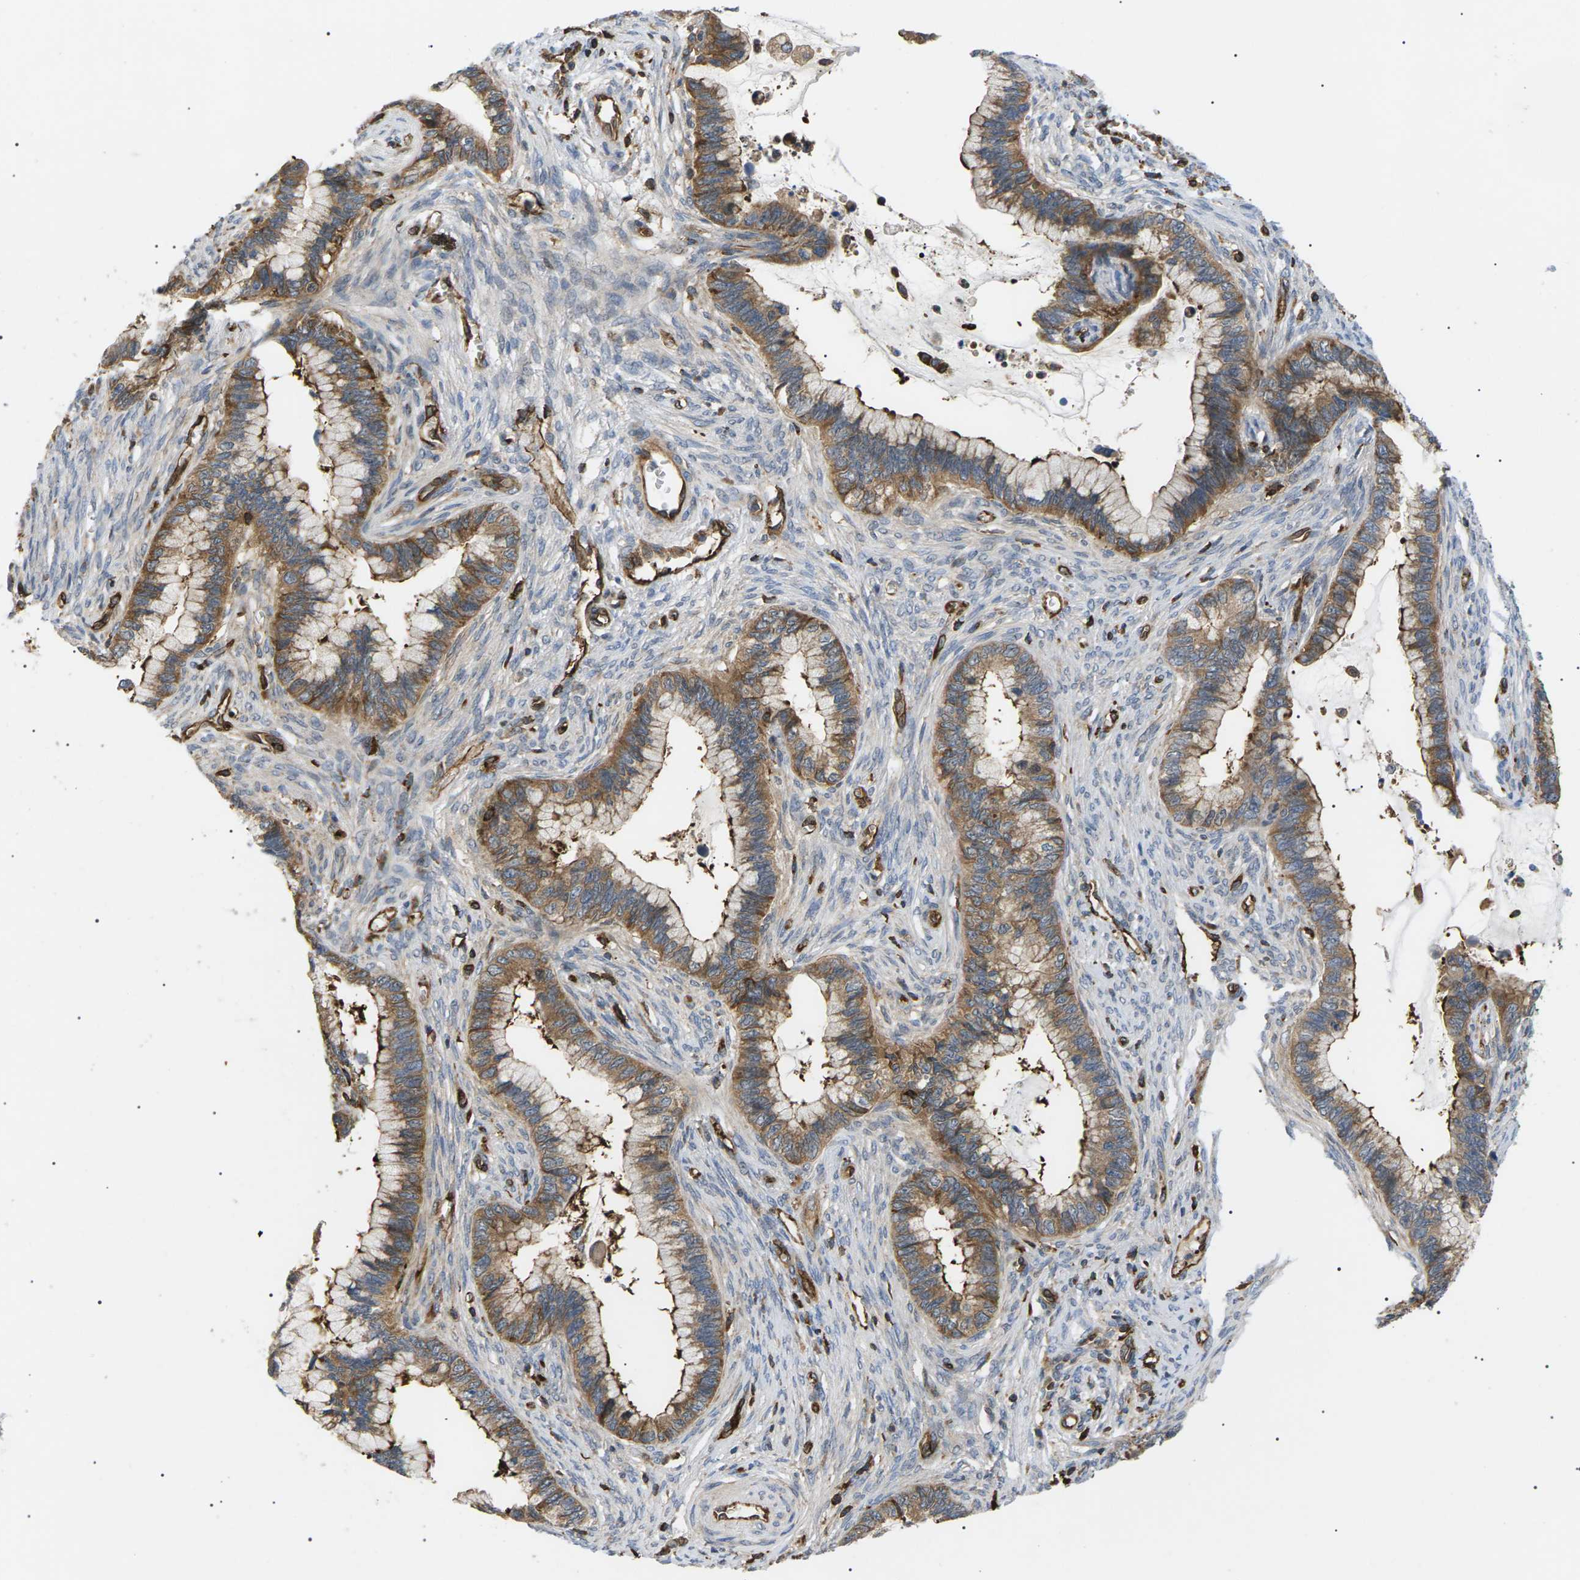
{"staining": {"intensity": "moderate", "quantity": ">75%", "location": "cytoplasmic/membranous"}, "tissue": "cervical cancer", "cell_type": "Tumor cells", "image_type": "cancer", "snomed": [{"axis": "morphology", "description": "Adenocarcinoma, NOS"}, {"axis": "topography", "description": "Cervix"}], "caption": "Immunohistochemistry photomicrograph of neoplastic tissue: human adenocarcinoma (cervical) stained using immunohistochemistry demonstrates medium levels of moderate protein expression localized specifically in the cytoplasmic/membranous of tumor cells, appearing as a cytoplasmic/membranous brown color.", "gene": "TMTC4", "patient": {"sex": "female", "age": 44}}